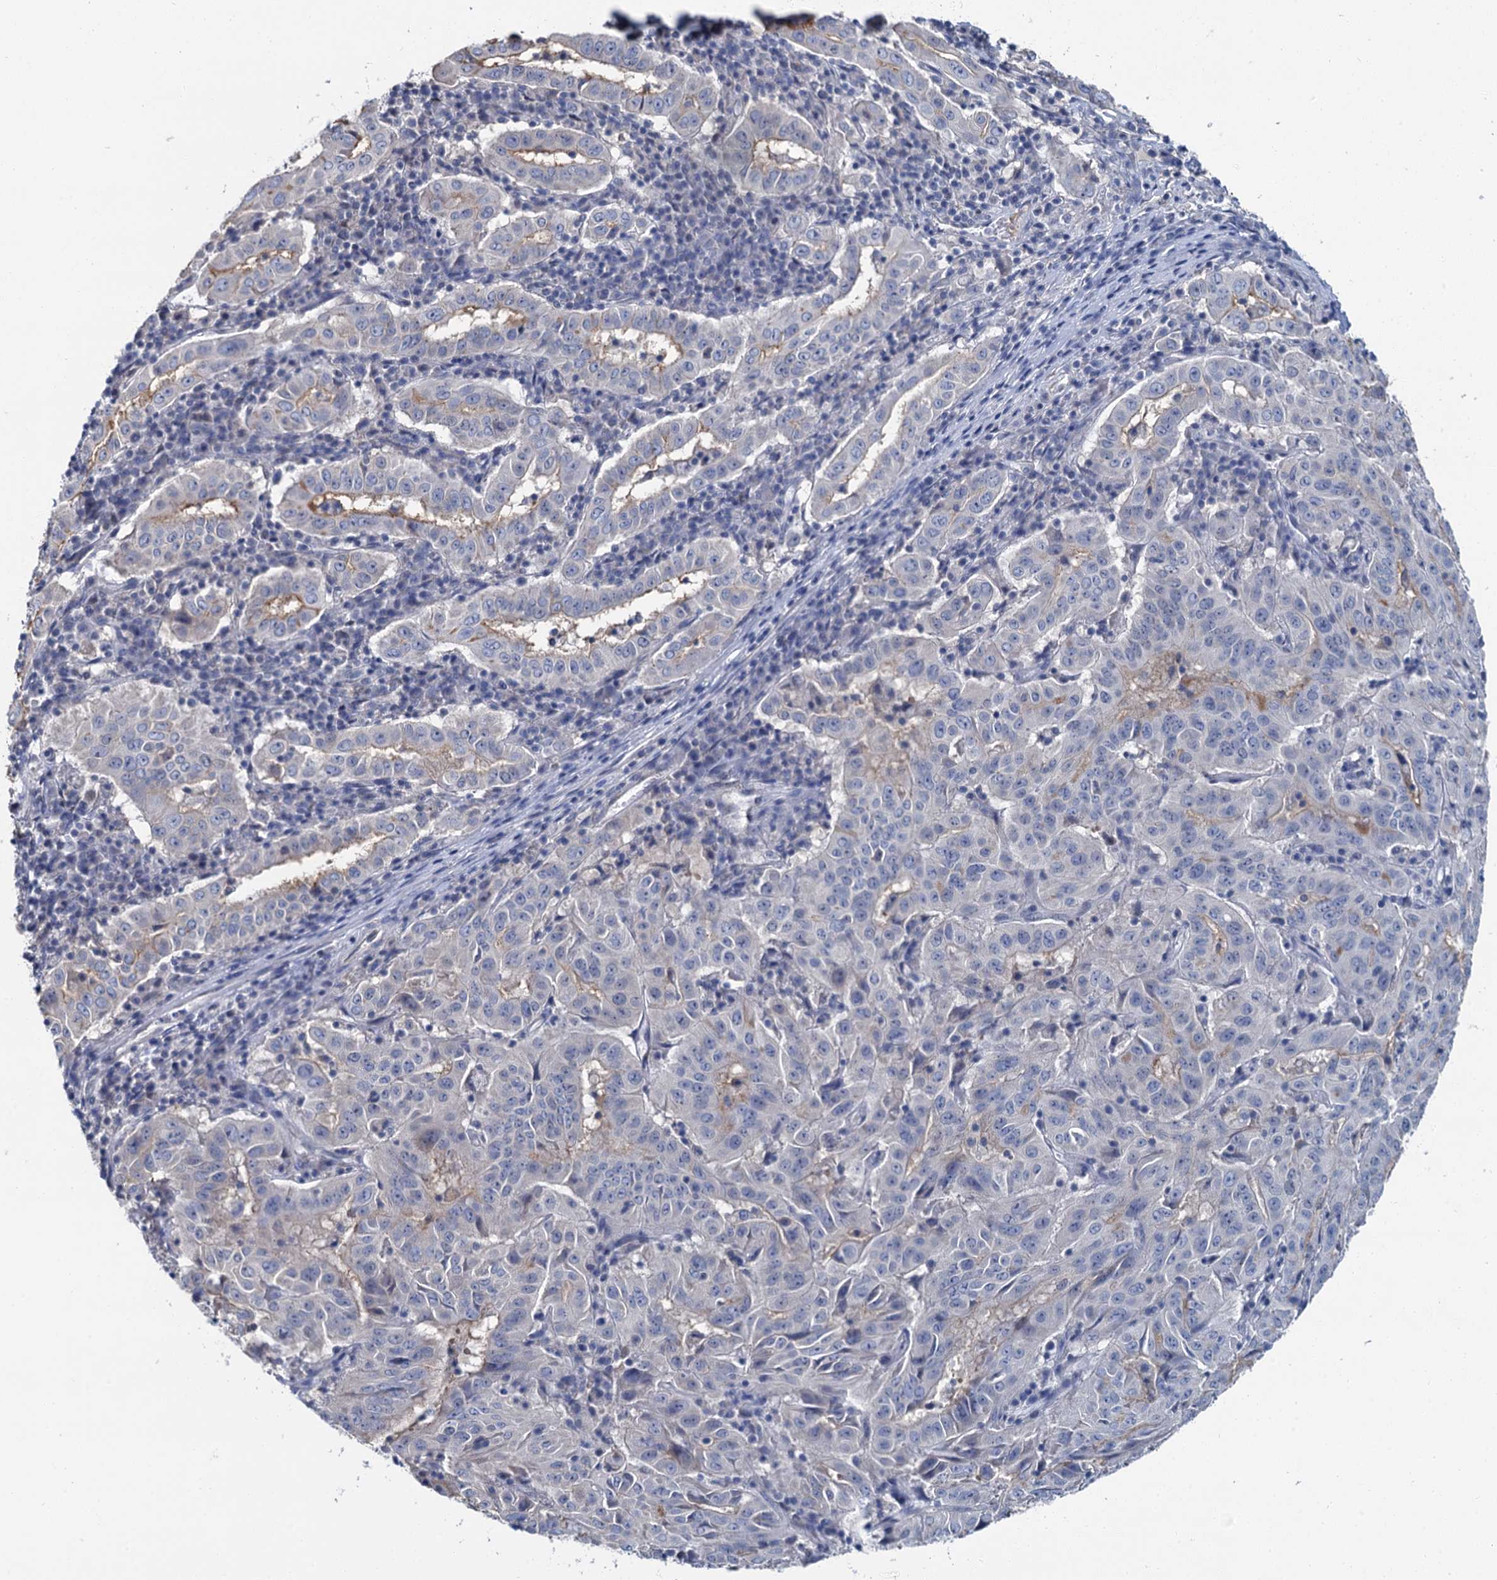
{"staining": {"intensity": "weak", "quantity": "25%-75%", "location": "cytoplasmic/membranous"}, "tissue": "pancreatic cancer", "cell_type": "Tumor cells", "image_type": "cancer", "snomed": [{"axis": "morphology", "description": "Adenocarcinoma, NOS"}, {"axis": "topography", "description": "Pancreas"}], "caption": "DAB (3,3'-diaminobenzidine) immunohistochemical staining of human pancreatic cancer shows weak cytoplasmic/membranous protein staining in approximately 25%-75% of tumor cells.", "gene": "MIOX", "patient": {"sex": "male", "age": 63}}